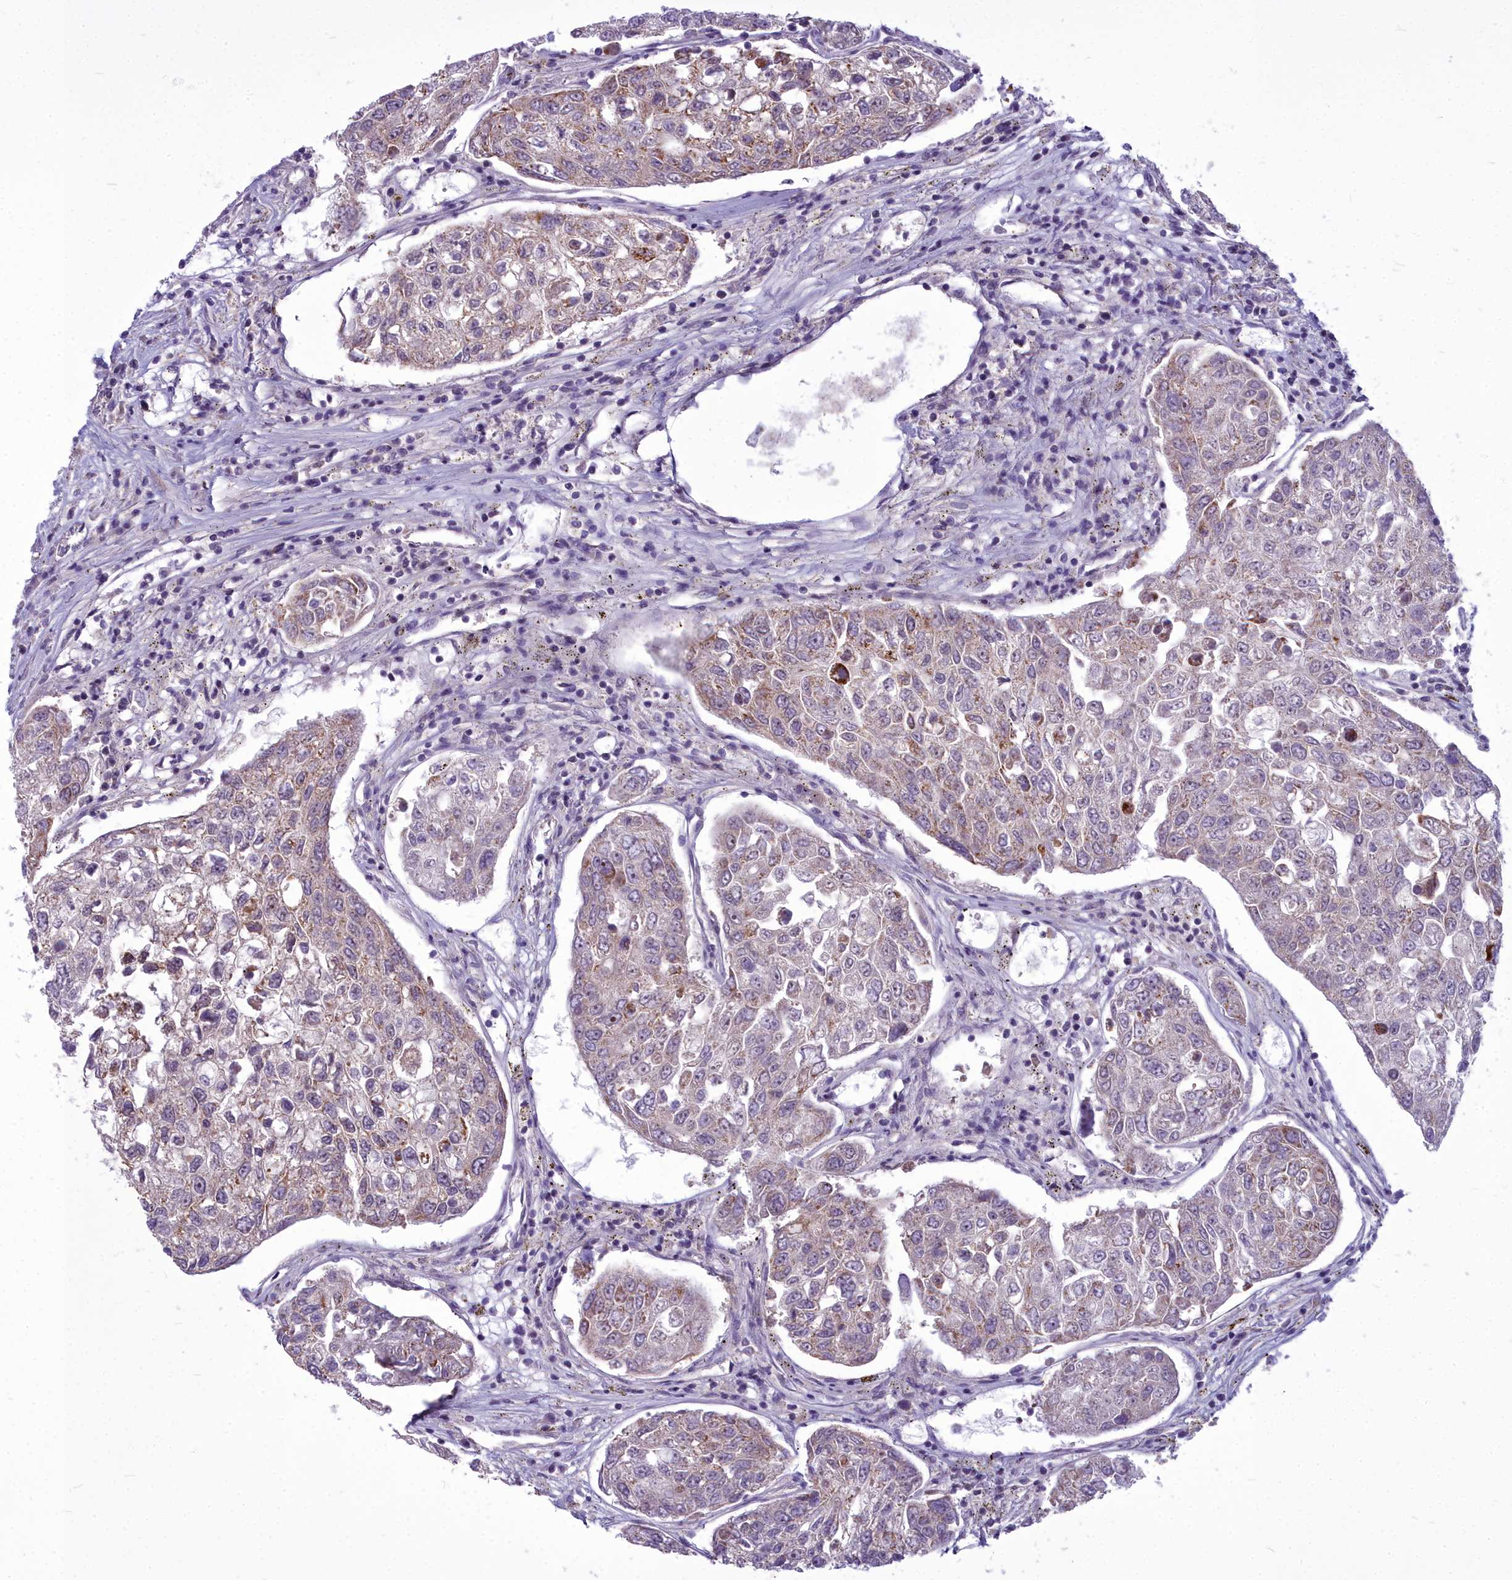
{"staining": {"intensity": "weak", "quantity": "<25%", "location": "cytoplasmic/membranous"}, "tissue": "urothelial cancer", "cell_type": "Tumor cells", "image_type": "cancer", "snomed": [{"axis": "morphology", "description": "Urothelial carcinoma, High grade"}, {"axis": "topography", "description": "Lymph node"}, {"axis": "topography", "description": "Urinary bladder"}], "caption": "Urothelial cancer was stained to show a protein in brown. There is no significant expression in tumor cells. (DAB IHC with hematoxylin counter stain).", "gene": "AP1M1", "patient": {"sex": "male", "age": 51}}